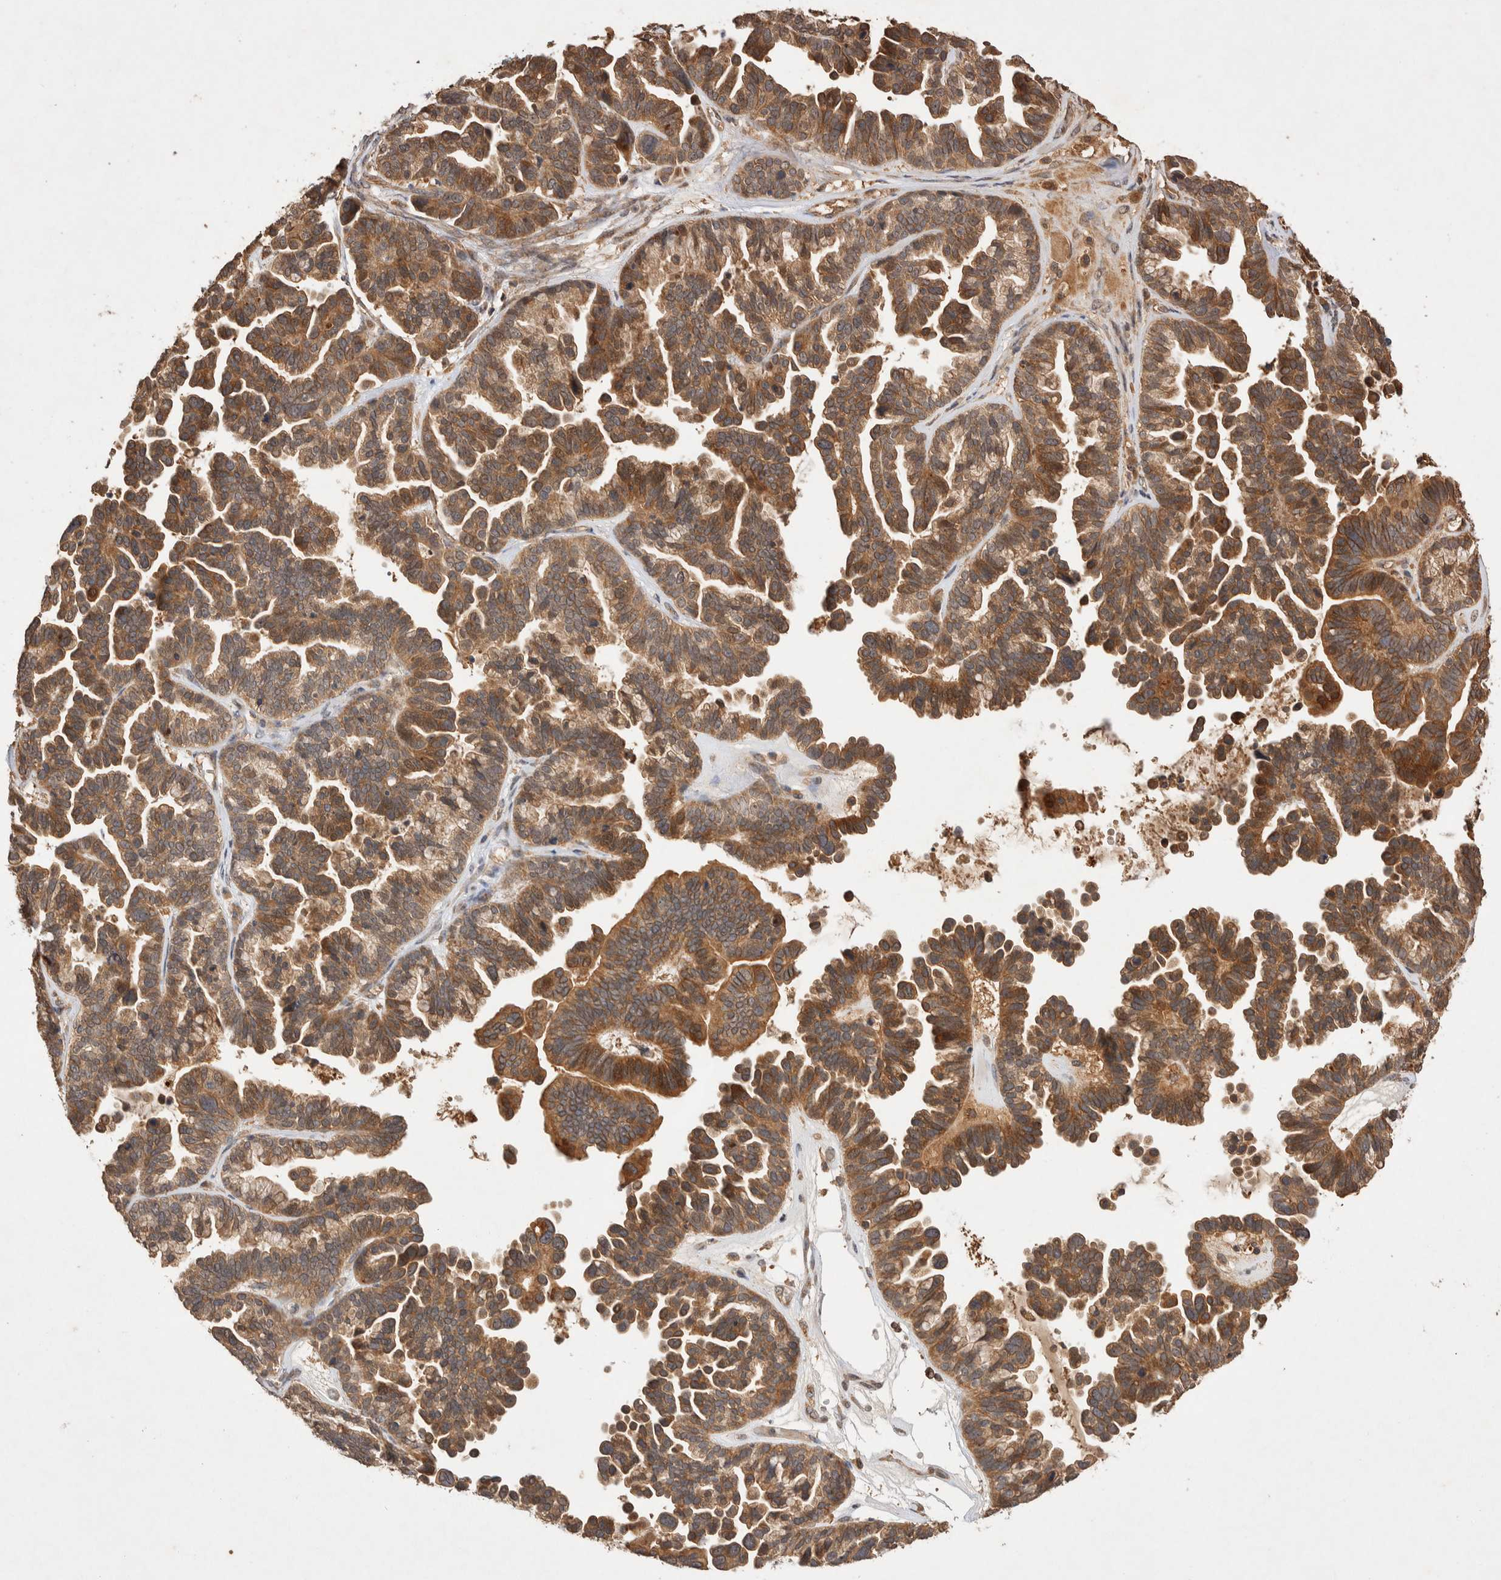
{"staining": {"intensity": "moderate", "quantity": ">75%", "location": "cytoplasmic/membranous"}, "tissue": "ovarian cancer", "cell_type": "Tumor cells", "image_type": "cancer", "snomed": [{"axis": "morphology", "description": "Cystadenocarcinoma, serous, NOS"}, {"axis": "topography", "description": "Ovary"}], "caption": "A brown stain shows moderate cytoplasmic/membranous positivity of a protein in ovarian serous cystadenocarcinoma tumor cells.", "gene": "NSMAF", "patient": {"sex": "female", "age": 56}}